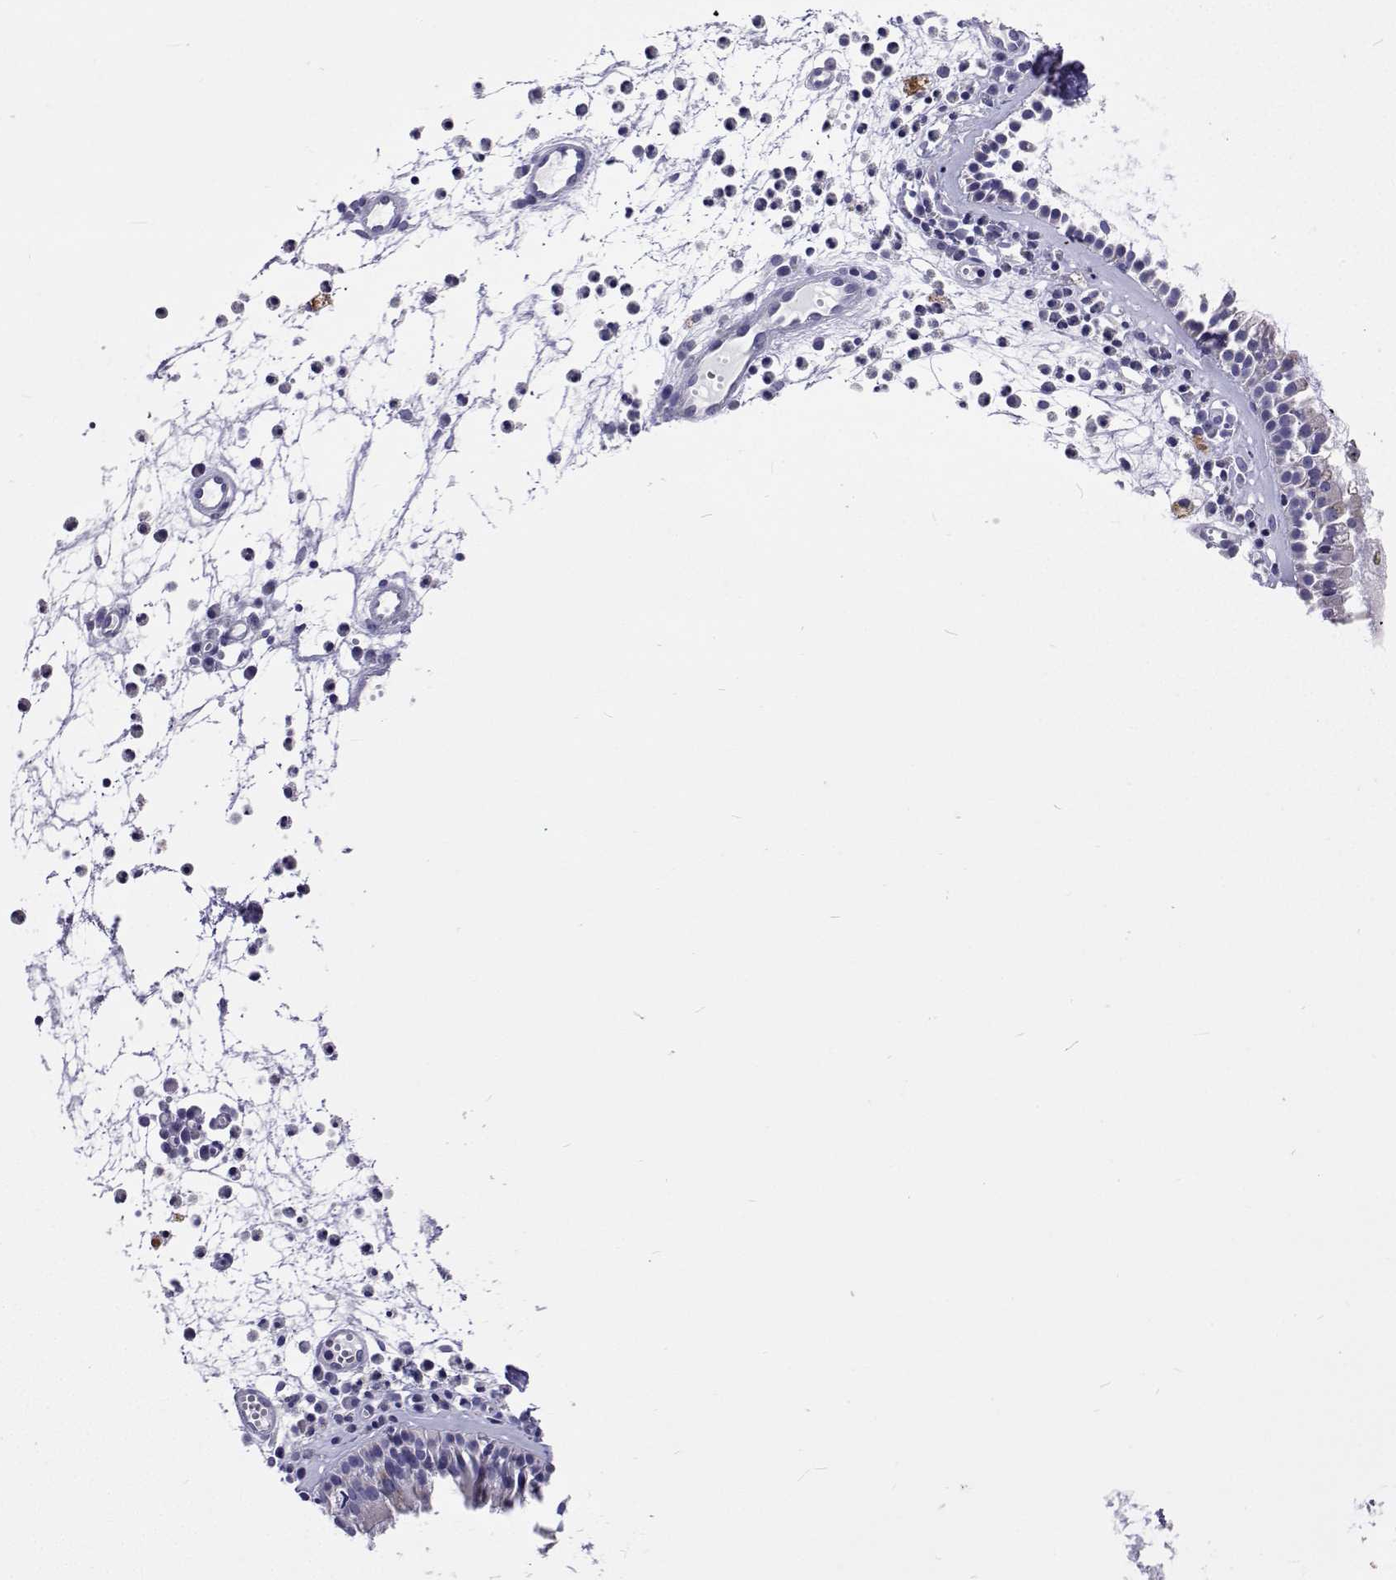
{"staining": {"intensity": "moderate", "quantity": "<25%", "location": "cytoplasmic/membranous"}, "tissue": "nasopharynx", "cell_type": "Respiratory epithelial cells", "image_type": "normal", "snomed": [{"axis": "morphology", "description": "Normal tissue, NOS"}, {"axis": "topography", "description": "Nasopharynx"}], "caption": "Nasopharynx stained with DAB (3,3'-diaminobenzidine) immunohistochemistry (IHC) displays low levels of moderate cytoplasmic/membranous staining in approximately <25% of respiratory epithelial cells.", "gene": "UMODL1", "patient": {"sex": "female", "age": 52}}